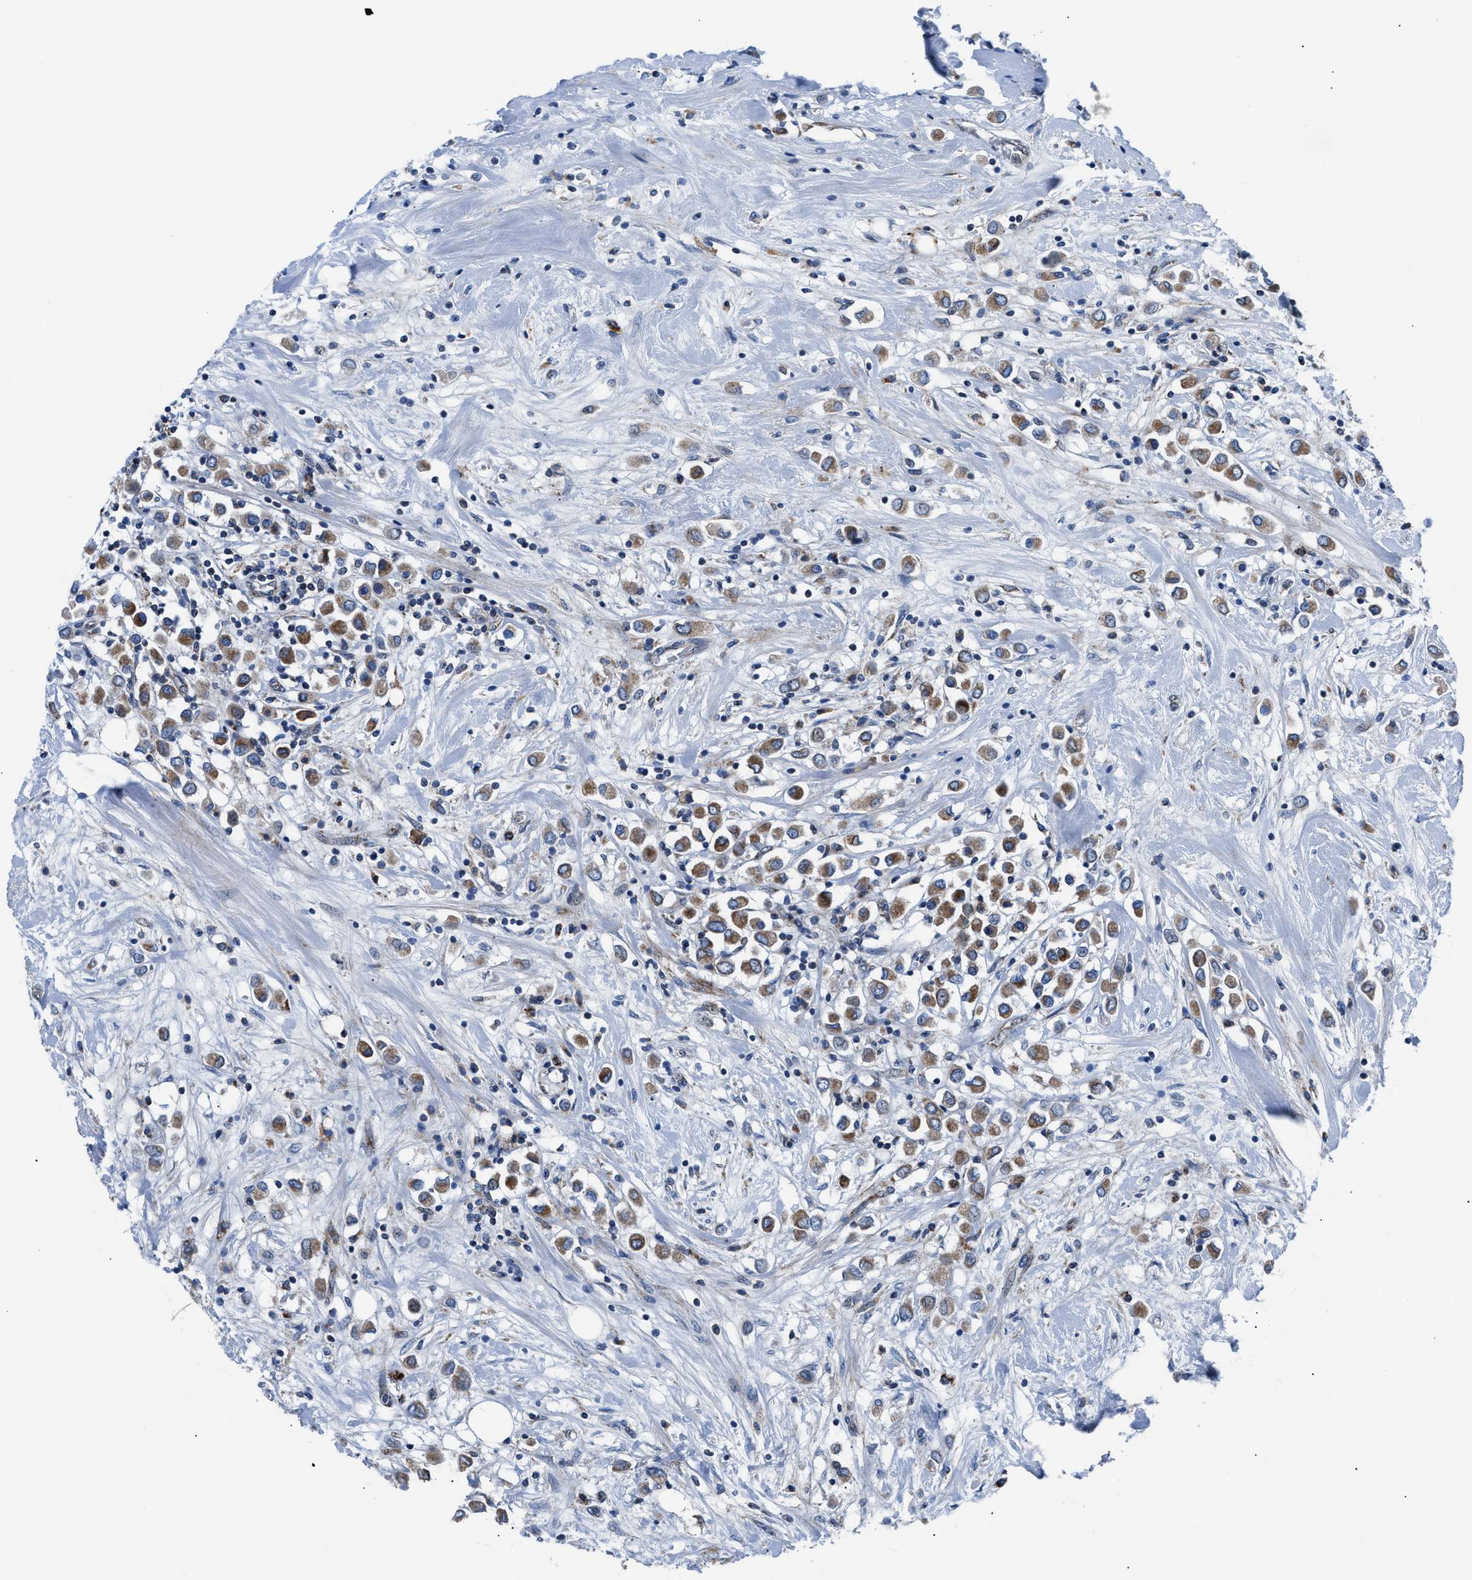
{"staining": {"intensity": "moderate", "quantity": ">75%", "location": "cytoplasmic/membranous"}, "tissue": "breast cancer", "cell_type": "Tumor cells", "image_type": "cancer", "snomed": [{"axis": "morphology", "description": "Duct carcinoma"}, {"axis": "topography", "description": "Breast"}], "caption": "High-power microscopy captured an immunohistochemistry (IHC) histopathology image of infiltrating ductal carcinoma (breast), revealing moderate cytoplasmic/membranous staining in approximately >75% of tumor cells.", "gene": "LMO2", "patient": {"sex": "female", "age": 61}}